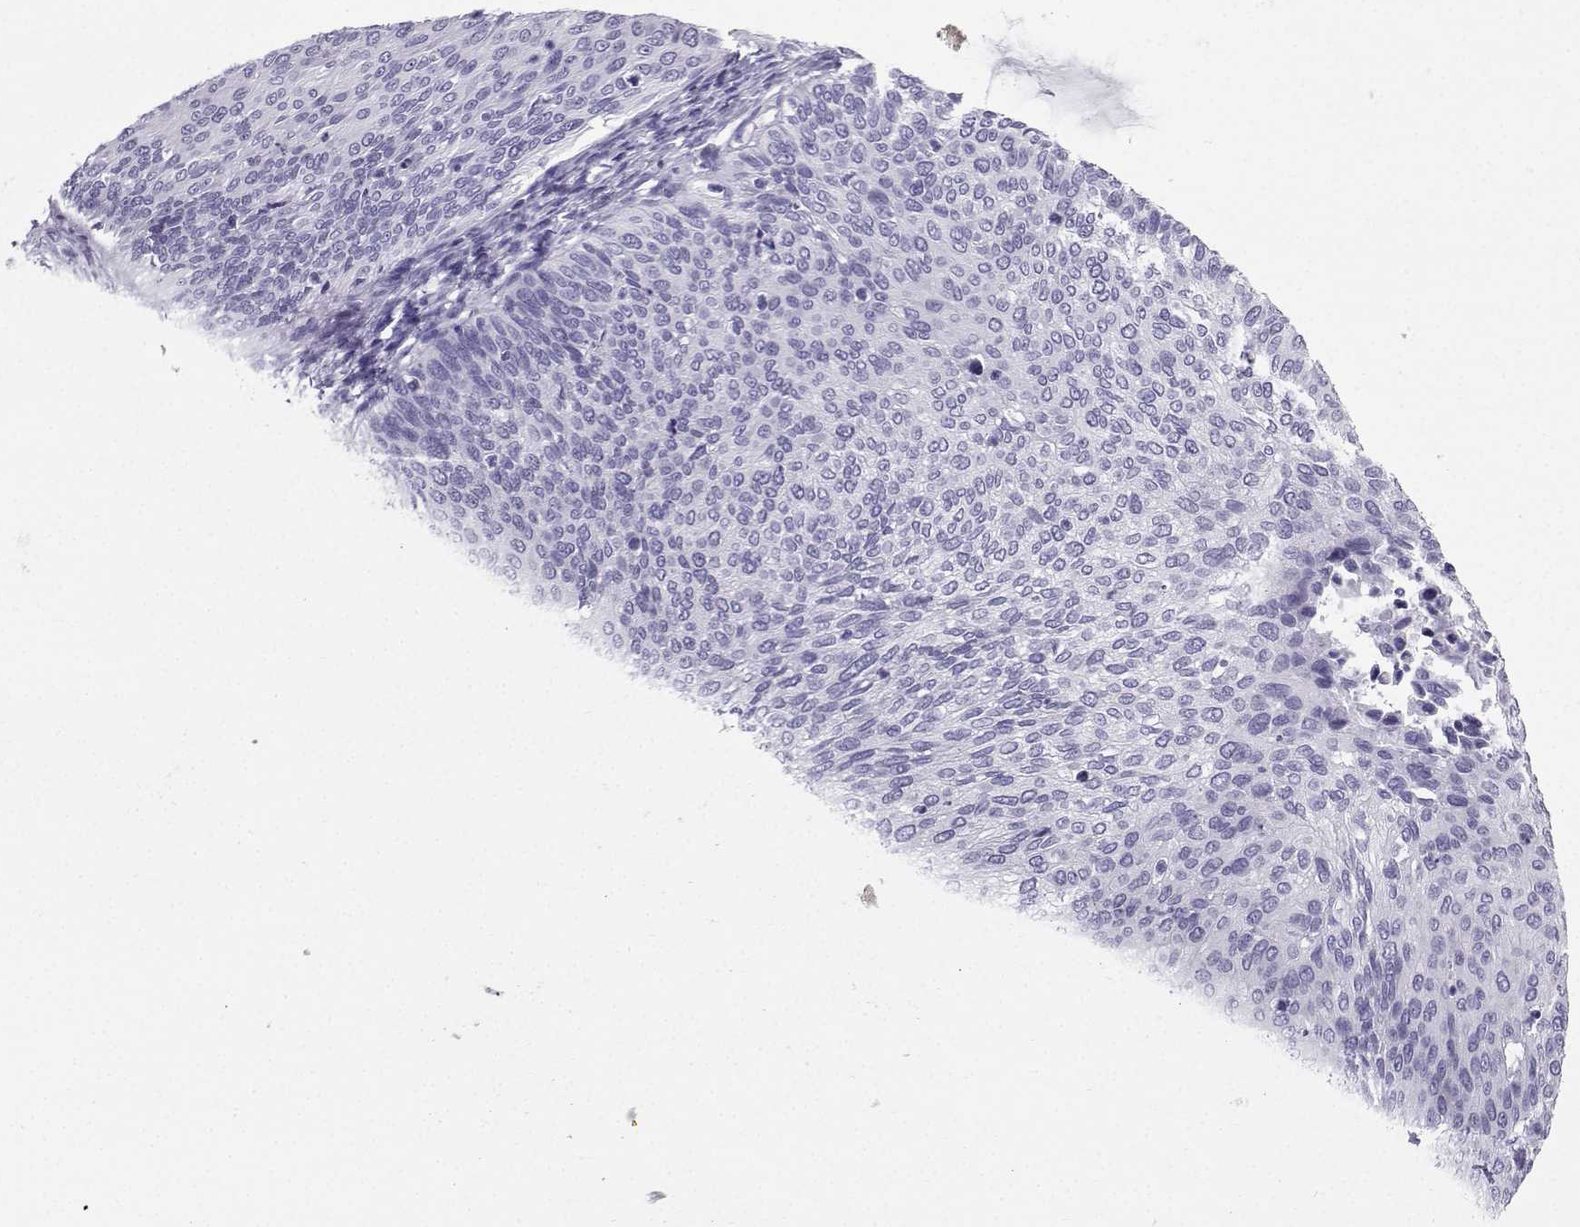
{"staining": {"intensity": "negative", "quantity": "none", "location": "none"}, "tissue": "cervical cancer", "cell_type": "Tumor cells", "image_type": "cancer", "snomed": [{"axis": "morphology", "description": "Squamous cell carcinoma, NOS"}, {"axis": "topography", "description": "Cervix"}], "caption": "Cervical squamous cell carcinoma was stained to show a protein in brown. There is no significant staining in tumor cells. The staining was performed using DAB (3,3'-diaminobenzidine) to visualize the protein expression in brown, while the nuclei were stained in blue with hematoxylin (Magnification: 20x).", "gene": "IQCD", "patient": {"sex": "female", "age": 36}}